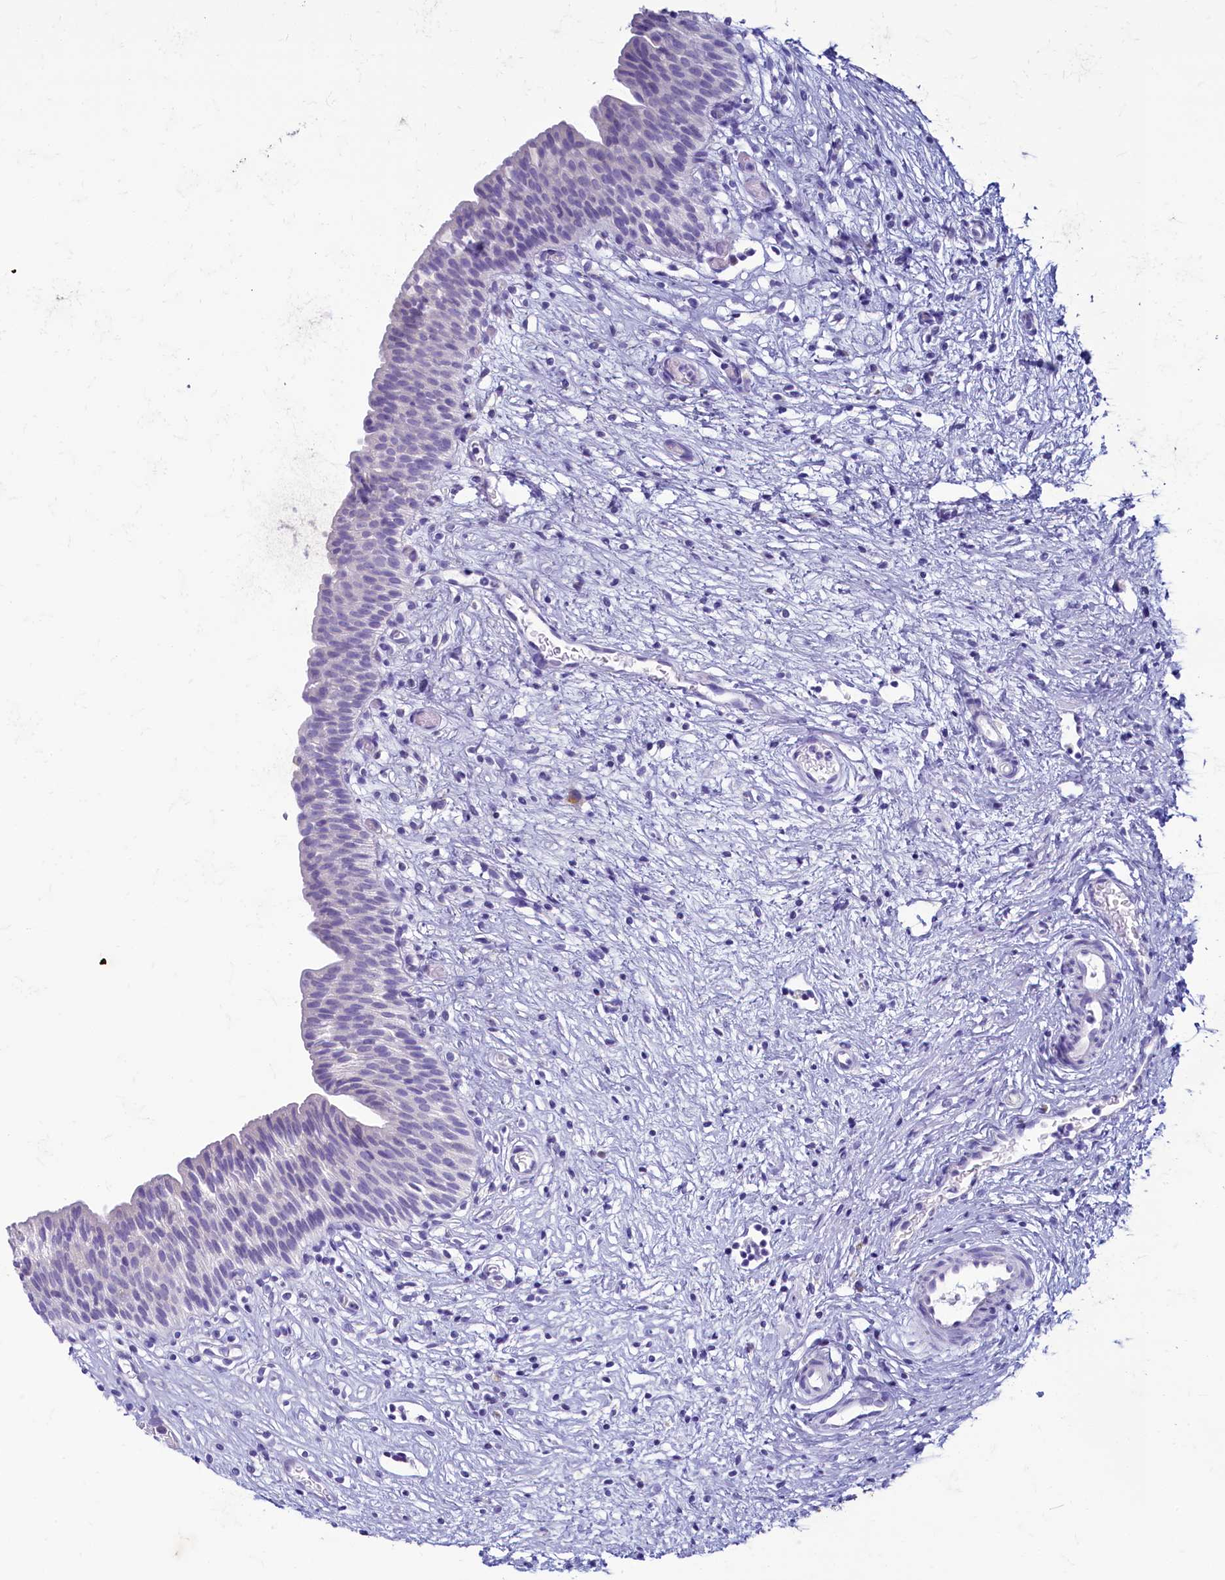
{"staining": {"intensity": "negative", "quantity": "none", "location": "none"}, "tissue": "urinary bladder", "cell_type": "Urothelial cells", "image_type": "normal", "snomed": [{"axis": "morphology", "description": "Transitional cell carcinoma in-situ"}, {"axis": "topography", "description": "Urinary bladder"}], "caption": "Benign urinary bladder was stained to show a protein in brown. There is no significant positivity in urothelial cells. The staining was performed using DAB to visualize the protein expression in brown, while the nuclei were stained in blue with hematoxylin (Magnification: 20x).", "gene": "SKA3", "patient": {"sex": "male", "age": 74}}